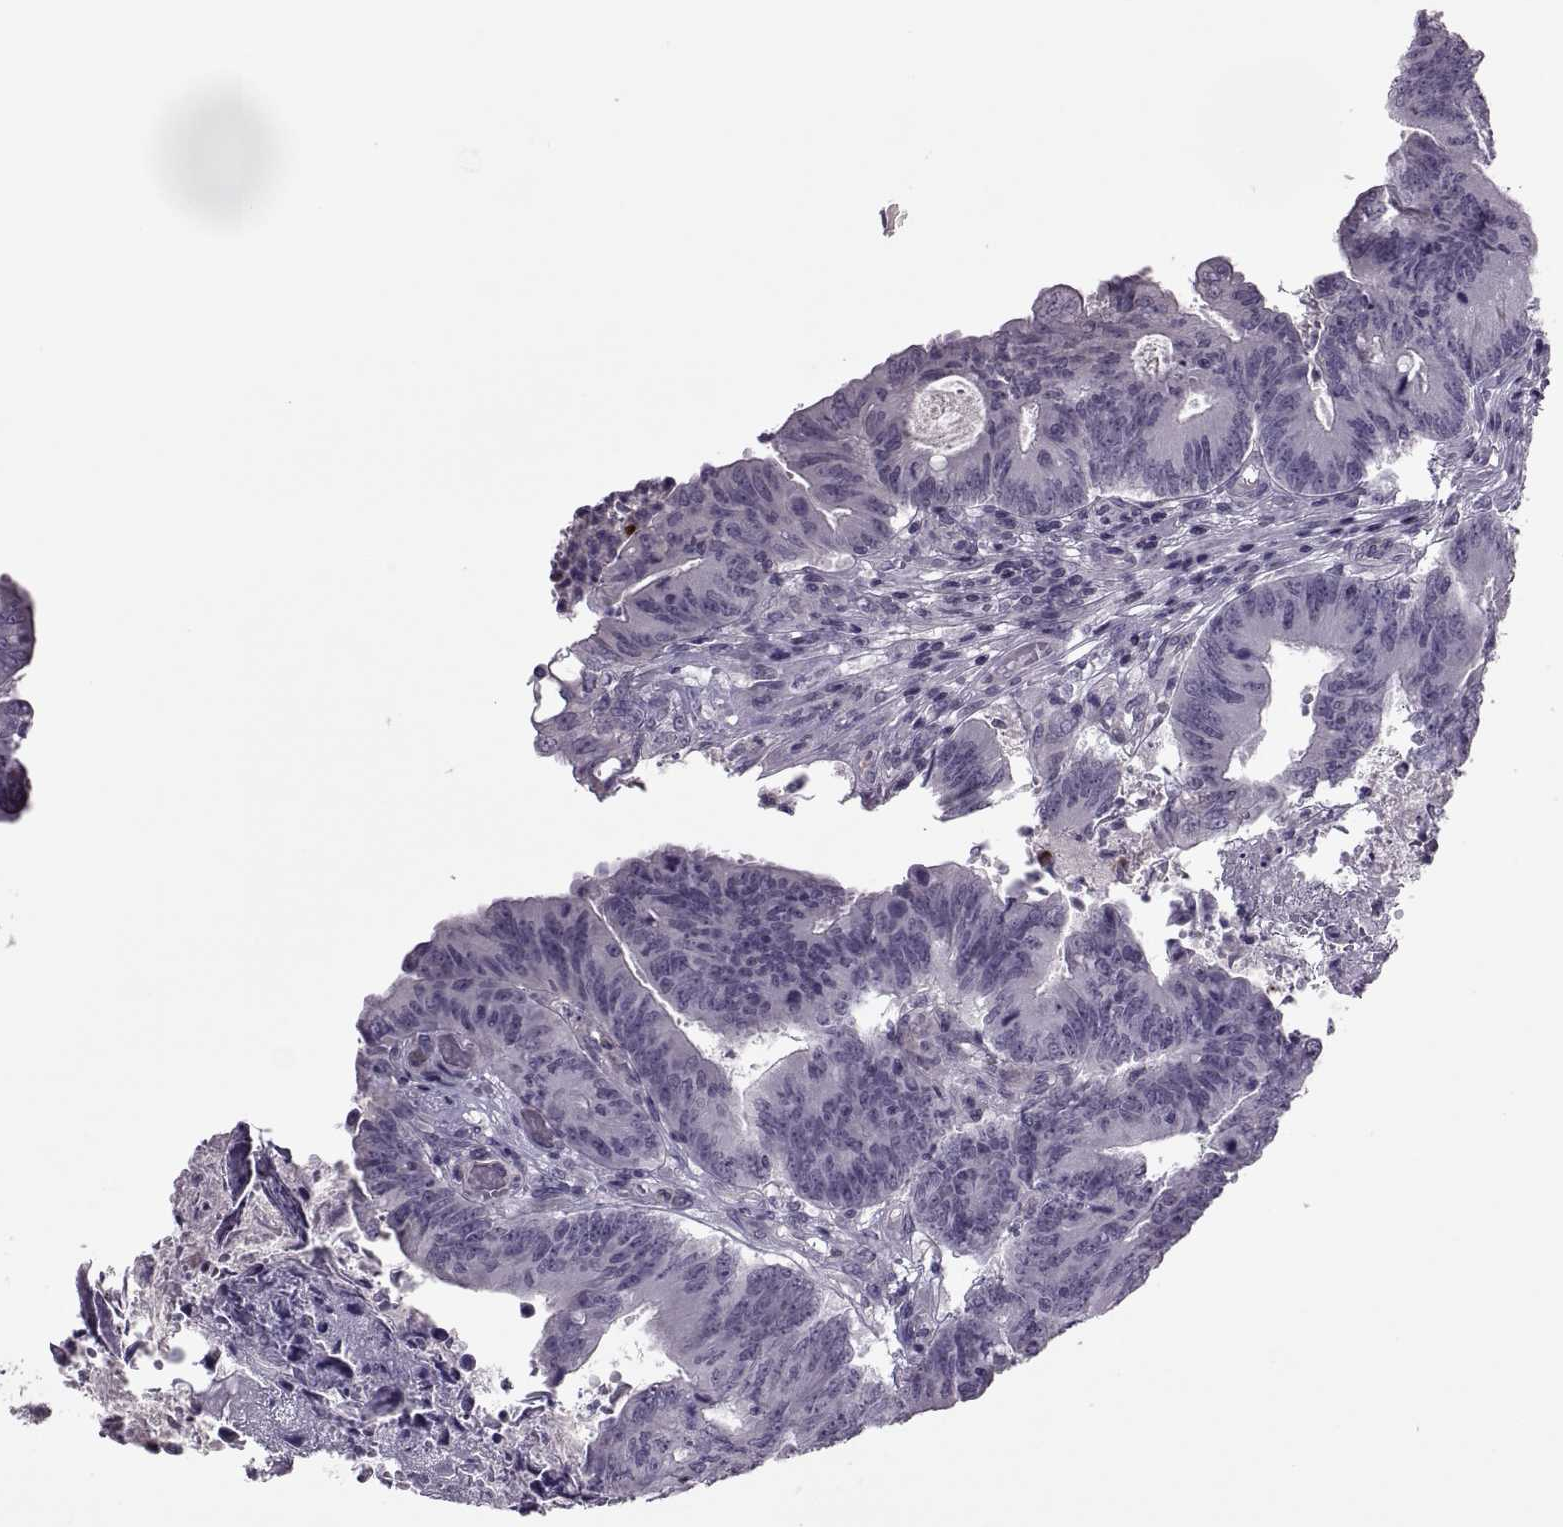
{"staining": {"intensity": "negative", "quantity": "none", "location": "none"}, "tissue": "colorectal cancer", "cell_type": "Tumor cells", "image_type": "cancer", "snomed": [{"axis": "morphology", "description": "Adenocarcinoma, NOS"}, {"axis": "topography", "description": "Colon"}], "caption": "Human colorectal cancer stained for a protein using immunohistochemistry demonstrates no expression in tumor cells.", "gene": "ODF3", "patient": {"sex": "female", "age": 70}}